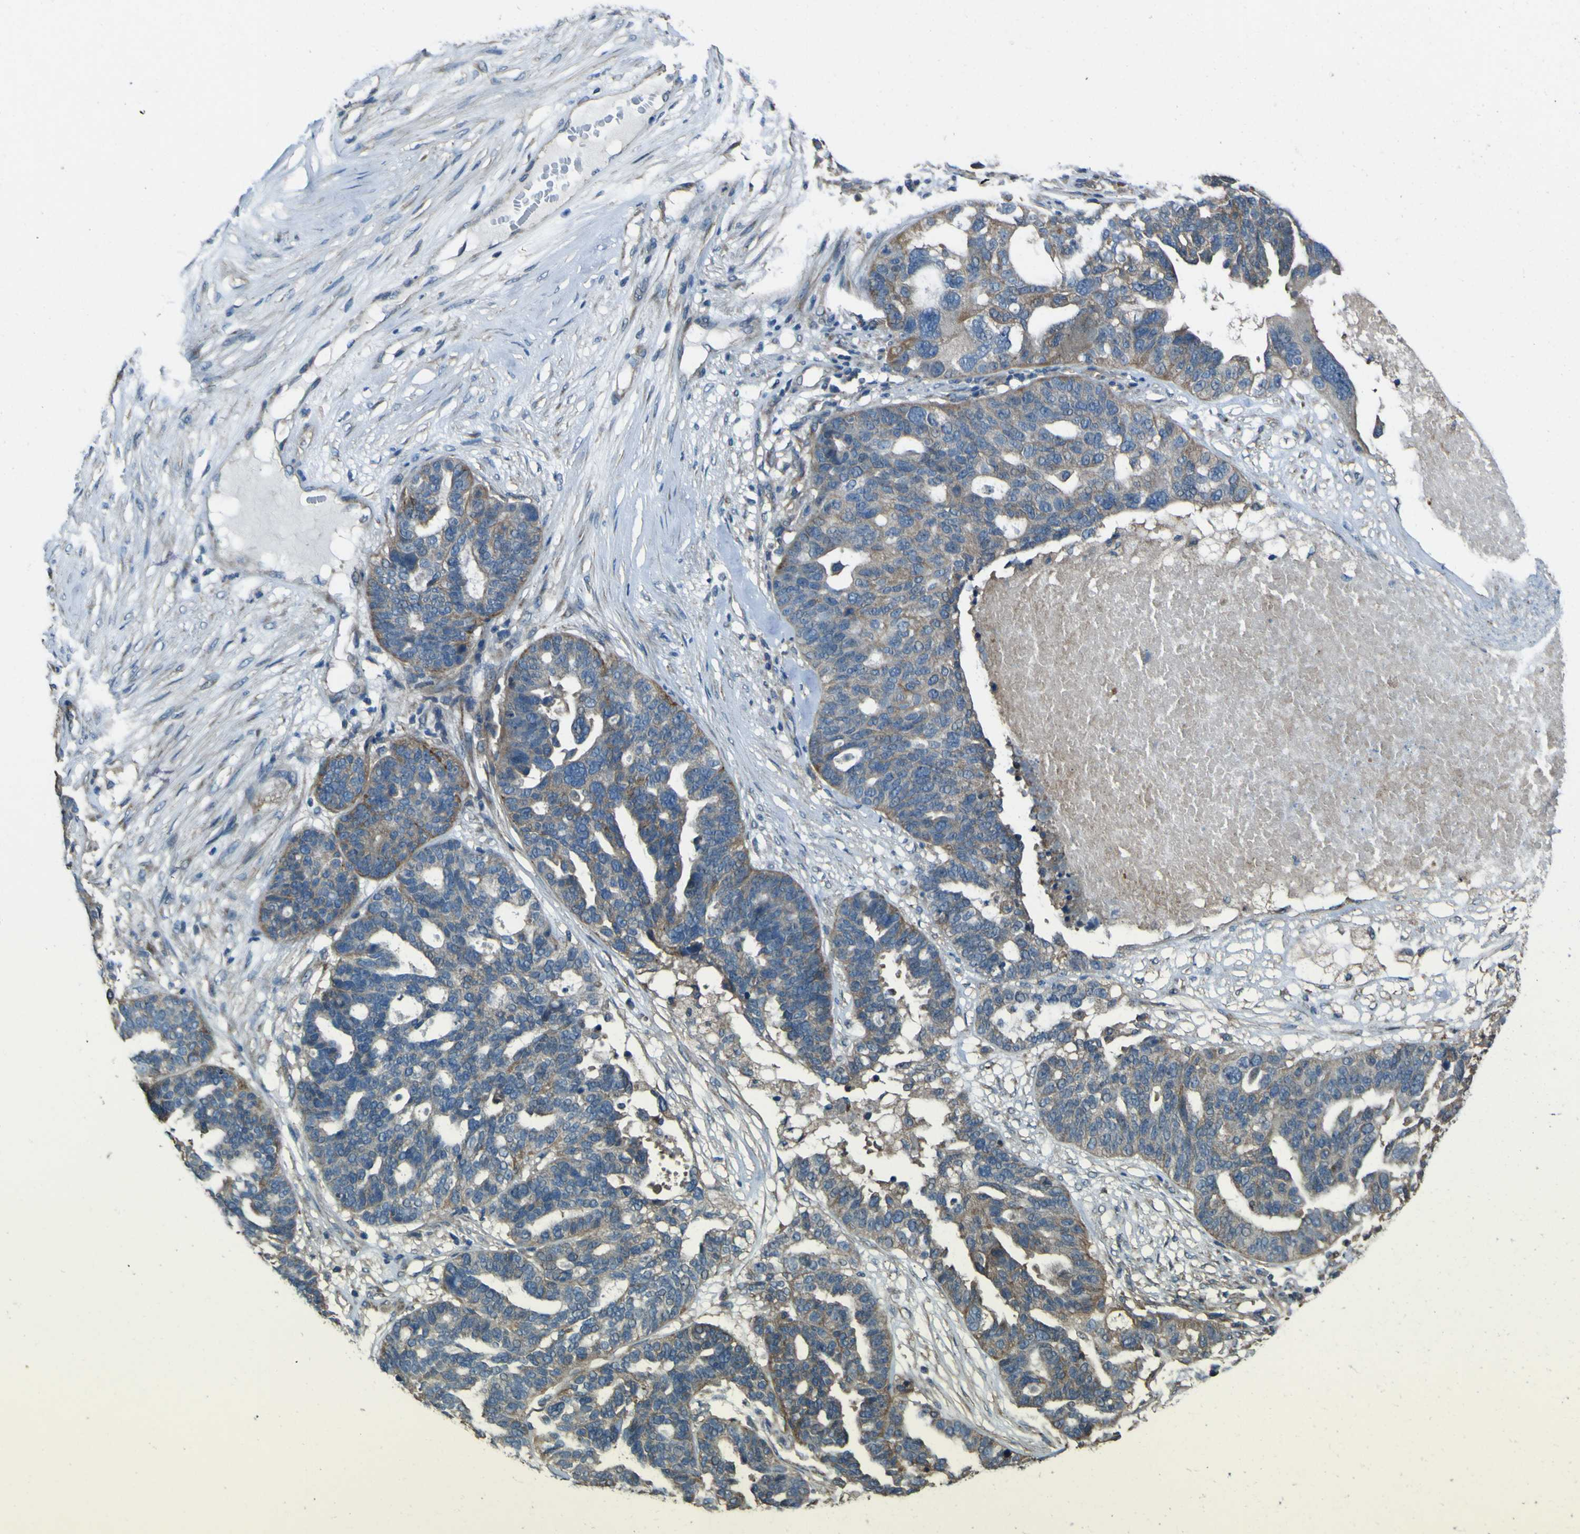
{"staining": {"intensity": "moderate", "quantity": "25%-75%", "location": "cytoplasmic/membranous"}, "tissue": "ovarian cancer", "cell_type": "Tumor cells", "image_type": "cancer", "snomed": [{"axis": "morphology", "description": "Cystadenocarcinoma, serous, NOS"}, {"axis": "topography", "description": "Ovary"}], "caption": "A micrograph of human serous cystadenocarcinoma (ovarian) stained for a protein displays moderate cytoplasmic/membranous brown staining in tumor cells.", "gene": "NAALADL2", "patient": {"sex": "female", "age": 59}}